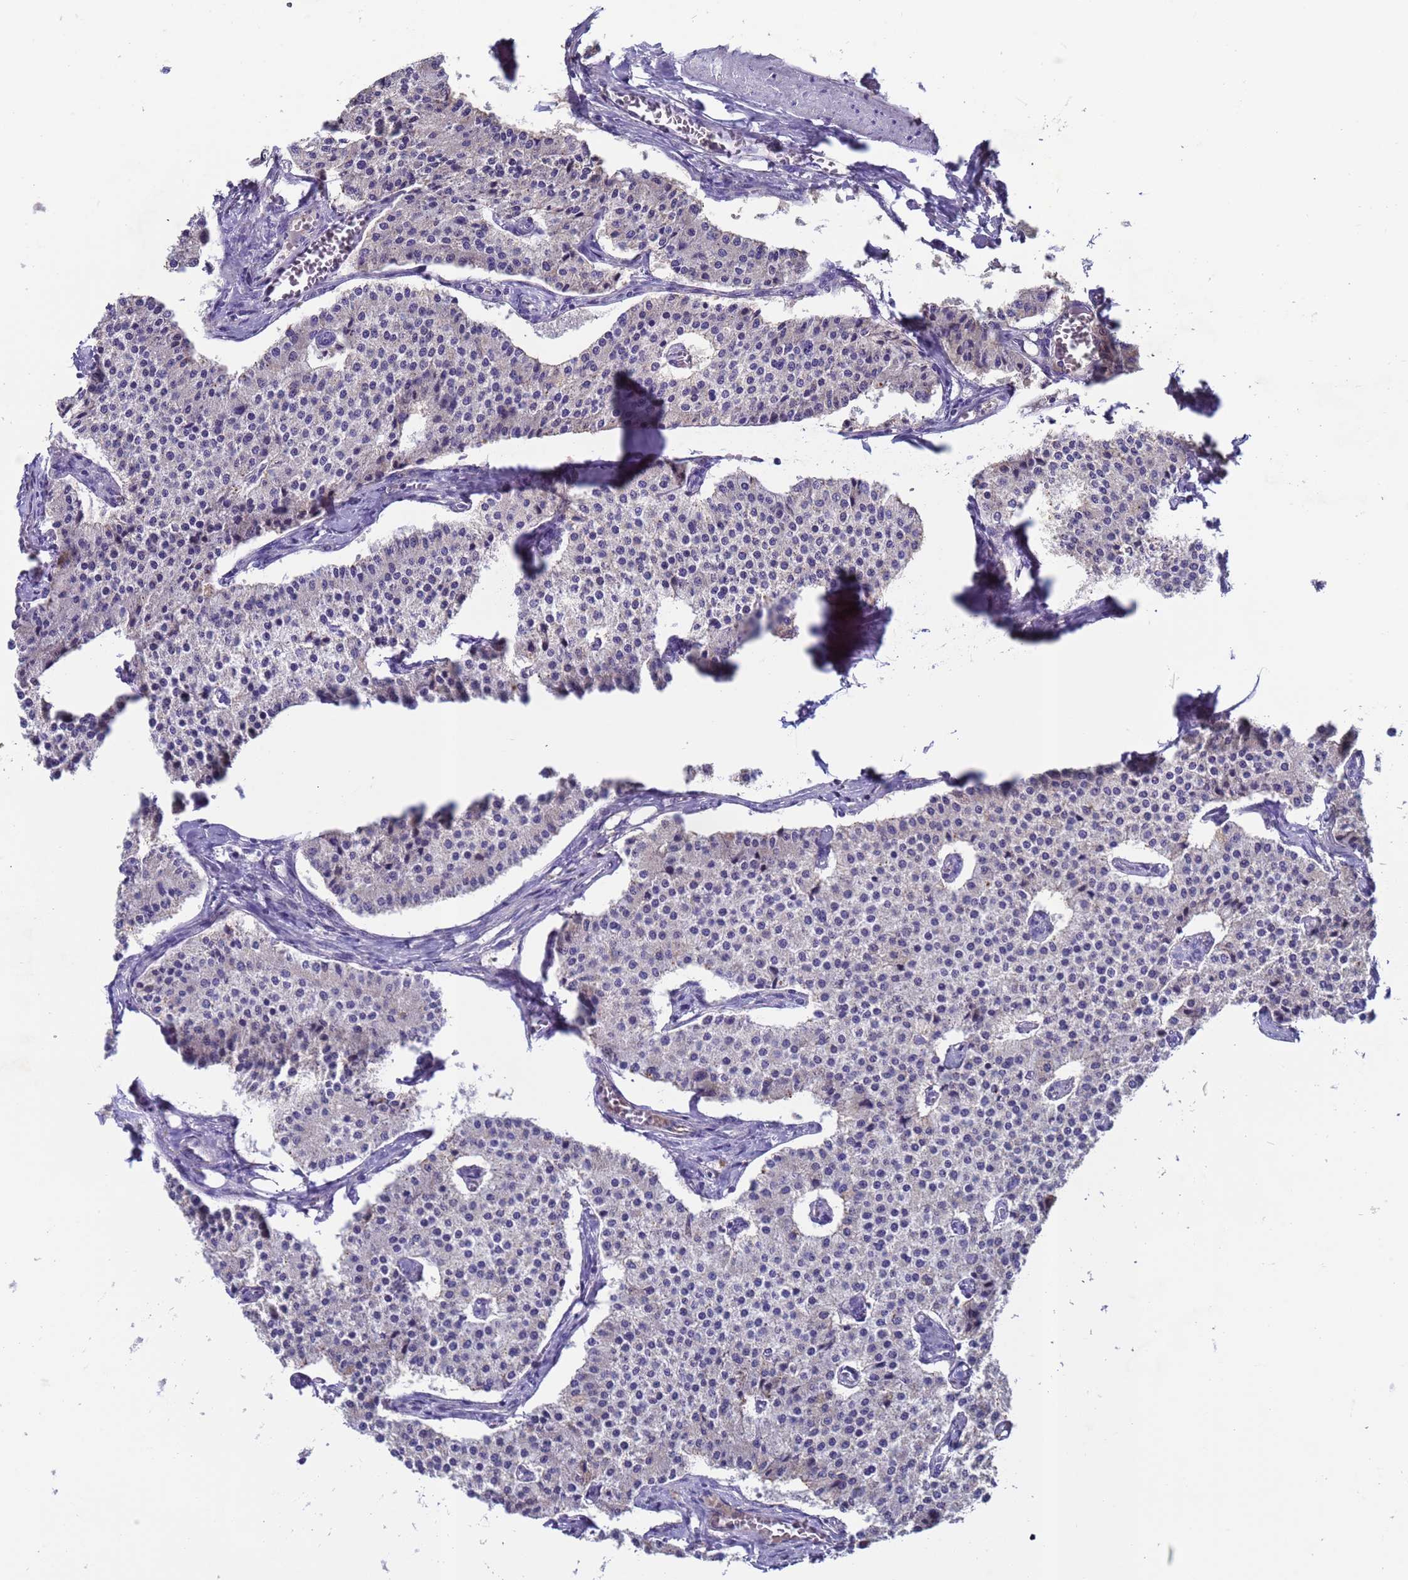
{"staining": {"intensity": "negative", "quantity": "none", "location": "none"}, "tissue": "carcinoid", "cell_type": "Tumor cells", "image_type": "cancer", "snomed": [{"axis": "morphology", "description": "Carcinoid, malignant, NOS"}, {"axis": "topography", "description": "Colon"}], "caption": "Carcinoid was stained to show a protein in brown. There is no significant staining in tumor cells.", "gene": "ZNF248", "patient": {"sex": "female", "age": 52}}